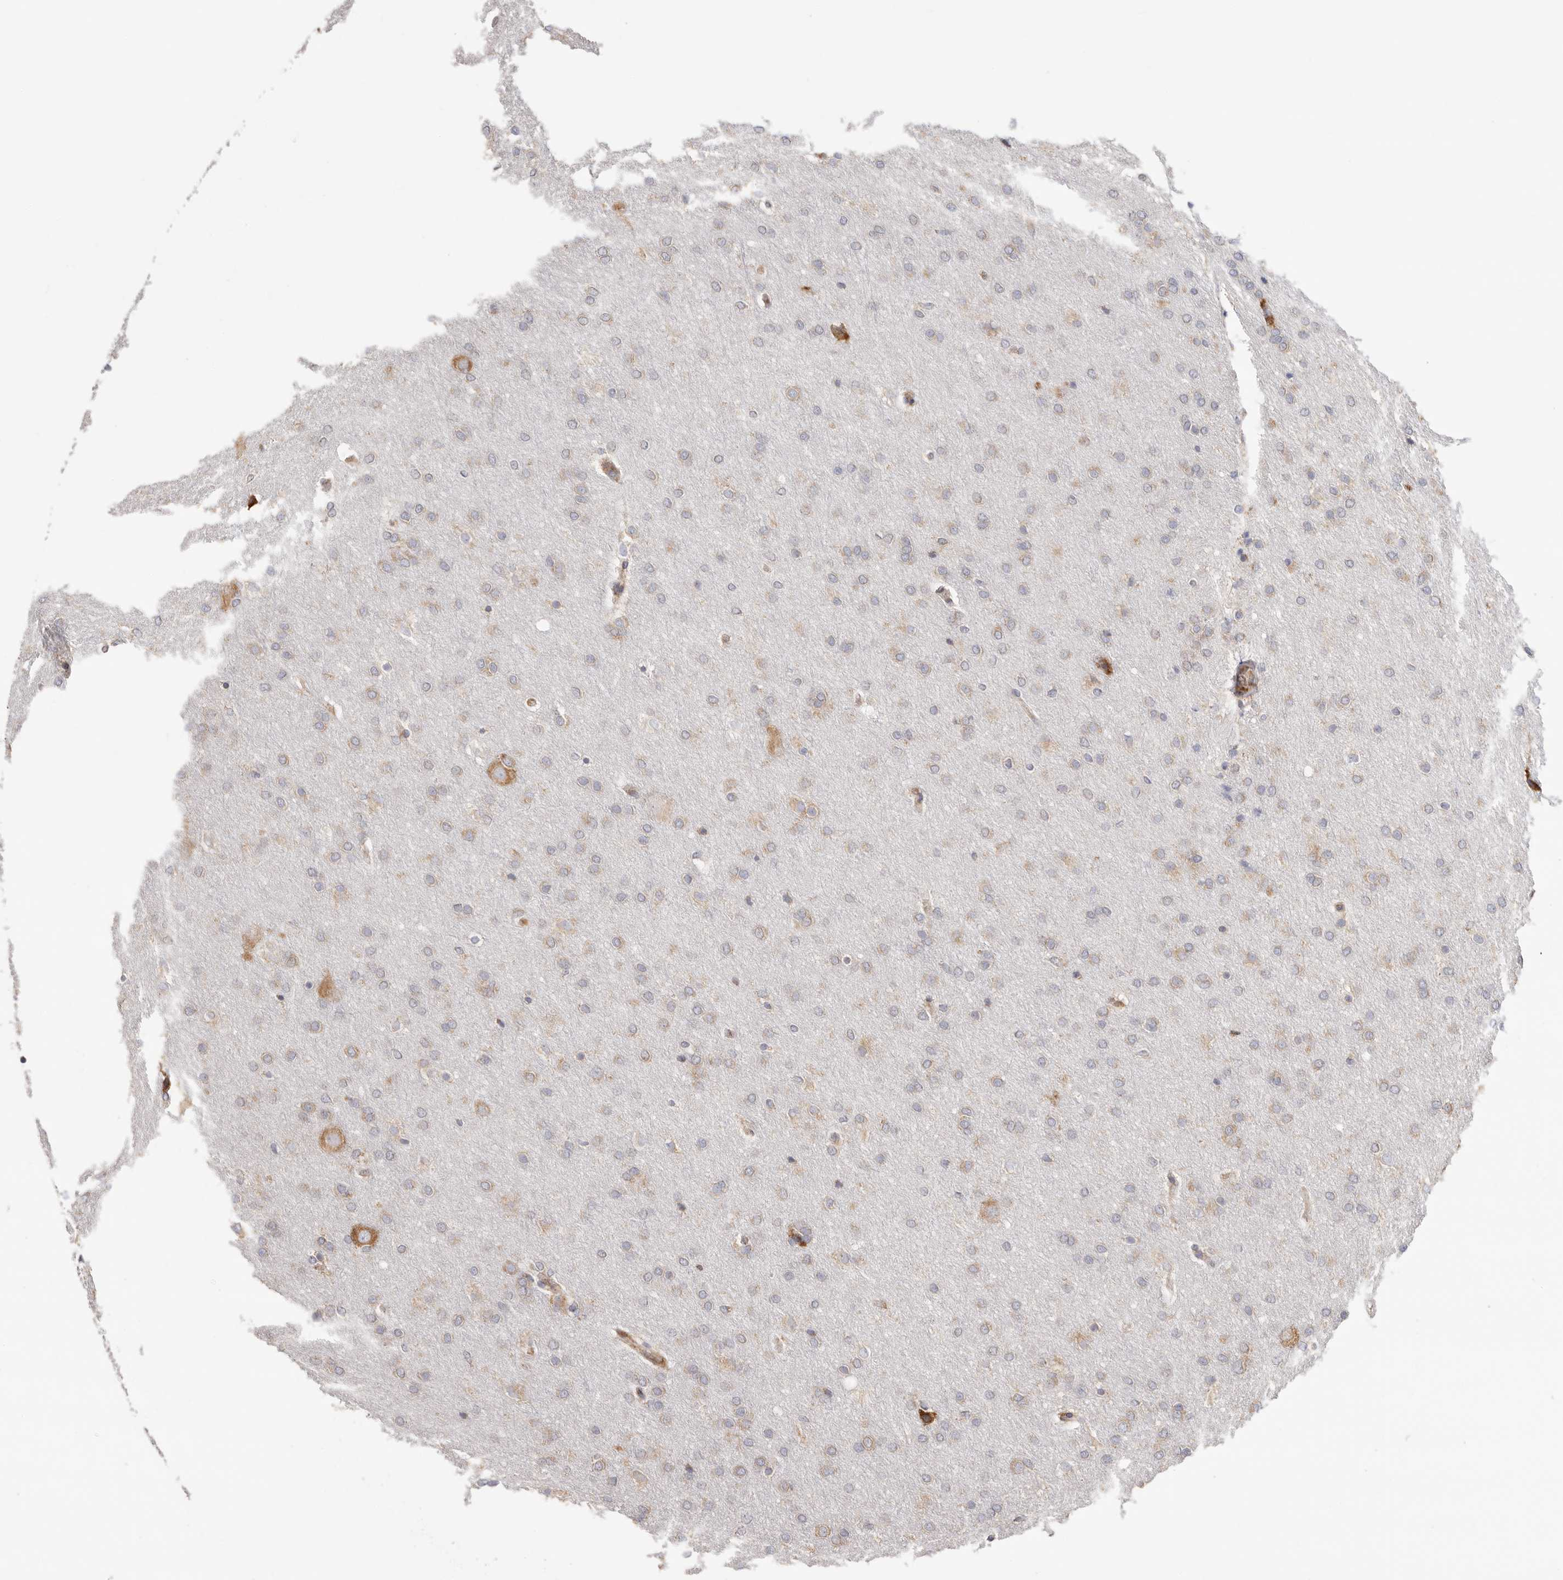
{"staining": {"intensity": "weak", "quantity": "25%-75%", "location": "cytoplasmic/membranous"}, "tissue": "glioma", "cell_type": "Tumor cells", "image_type": "cancer", "snomed": [{"axis": "morphology", "description": "Glioma, malignant, Low grade"}, {"axis": "topography", "description": "Brain"}], "caption": "DAB immunohistochemical staining of human malignant low-grade glioma reveals weak cytoplasmic/membranous protein staining in about 25%-75% of tumor cells.", "gene": "SERBP1", "patient": {"sex": "female", "age": 37}}